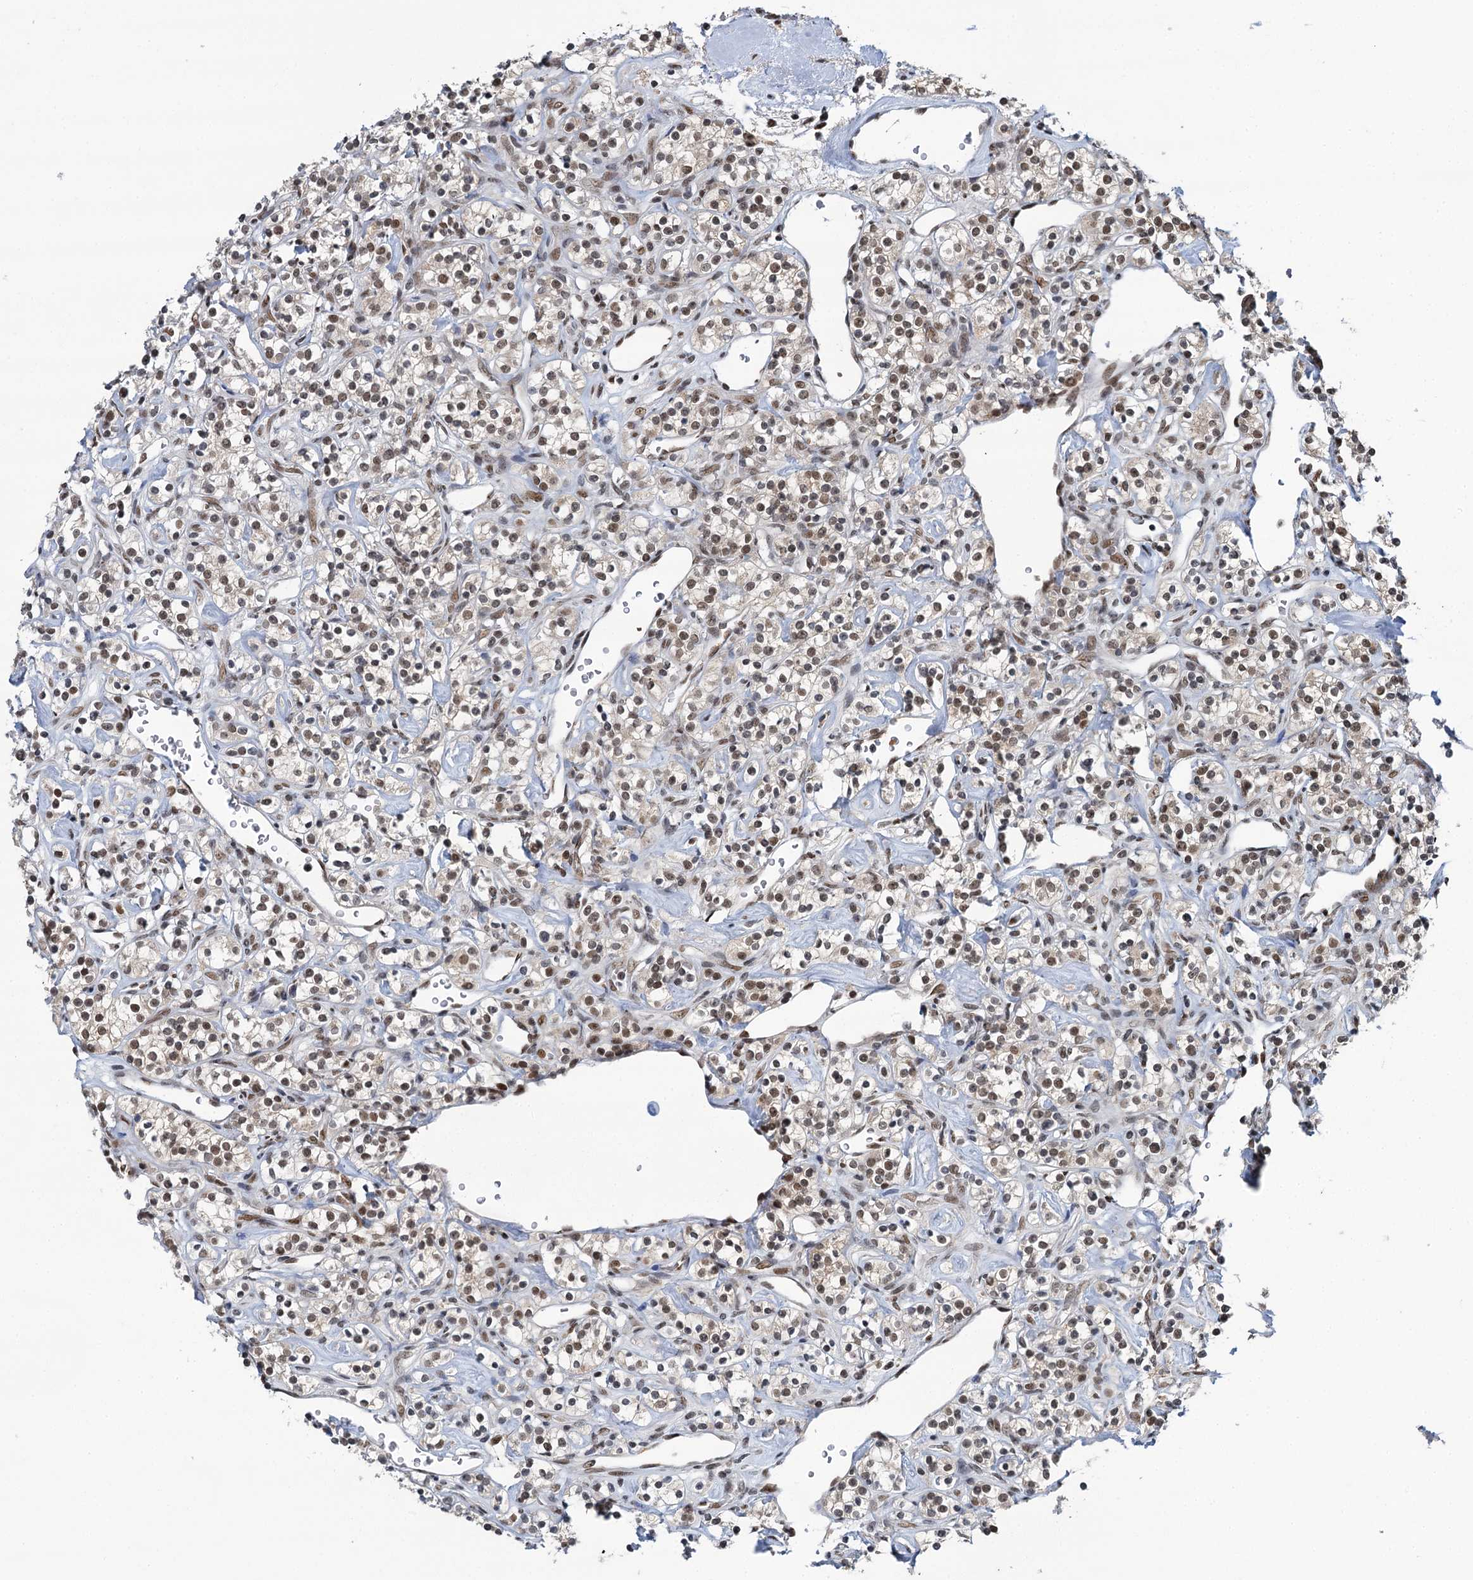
{"staining": {"intensity": "moderate", "quantity": "25%-75%", "location": "nuclear"}, "tissue": "renal cancer", "cell_type": "Tumor cells", "image_type": "cancer", "snomed": [{"axis": "morphology", "description": "Adenocarcinoma, NOS"}, {"axis": "topography", "description": "Kidney"}], "caption": "This is an image of IHC staining of renal cancer, which shows moderate staining in the nuclear of tumor cells.", "gene": "PPHLN1", "patient": {"sex": "male", "age": 77}}